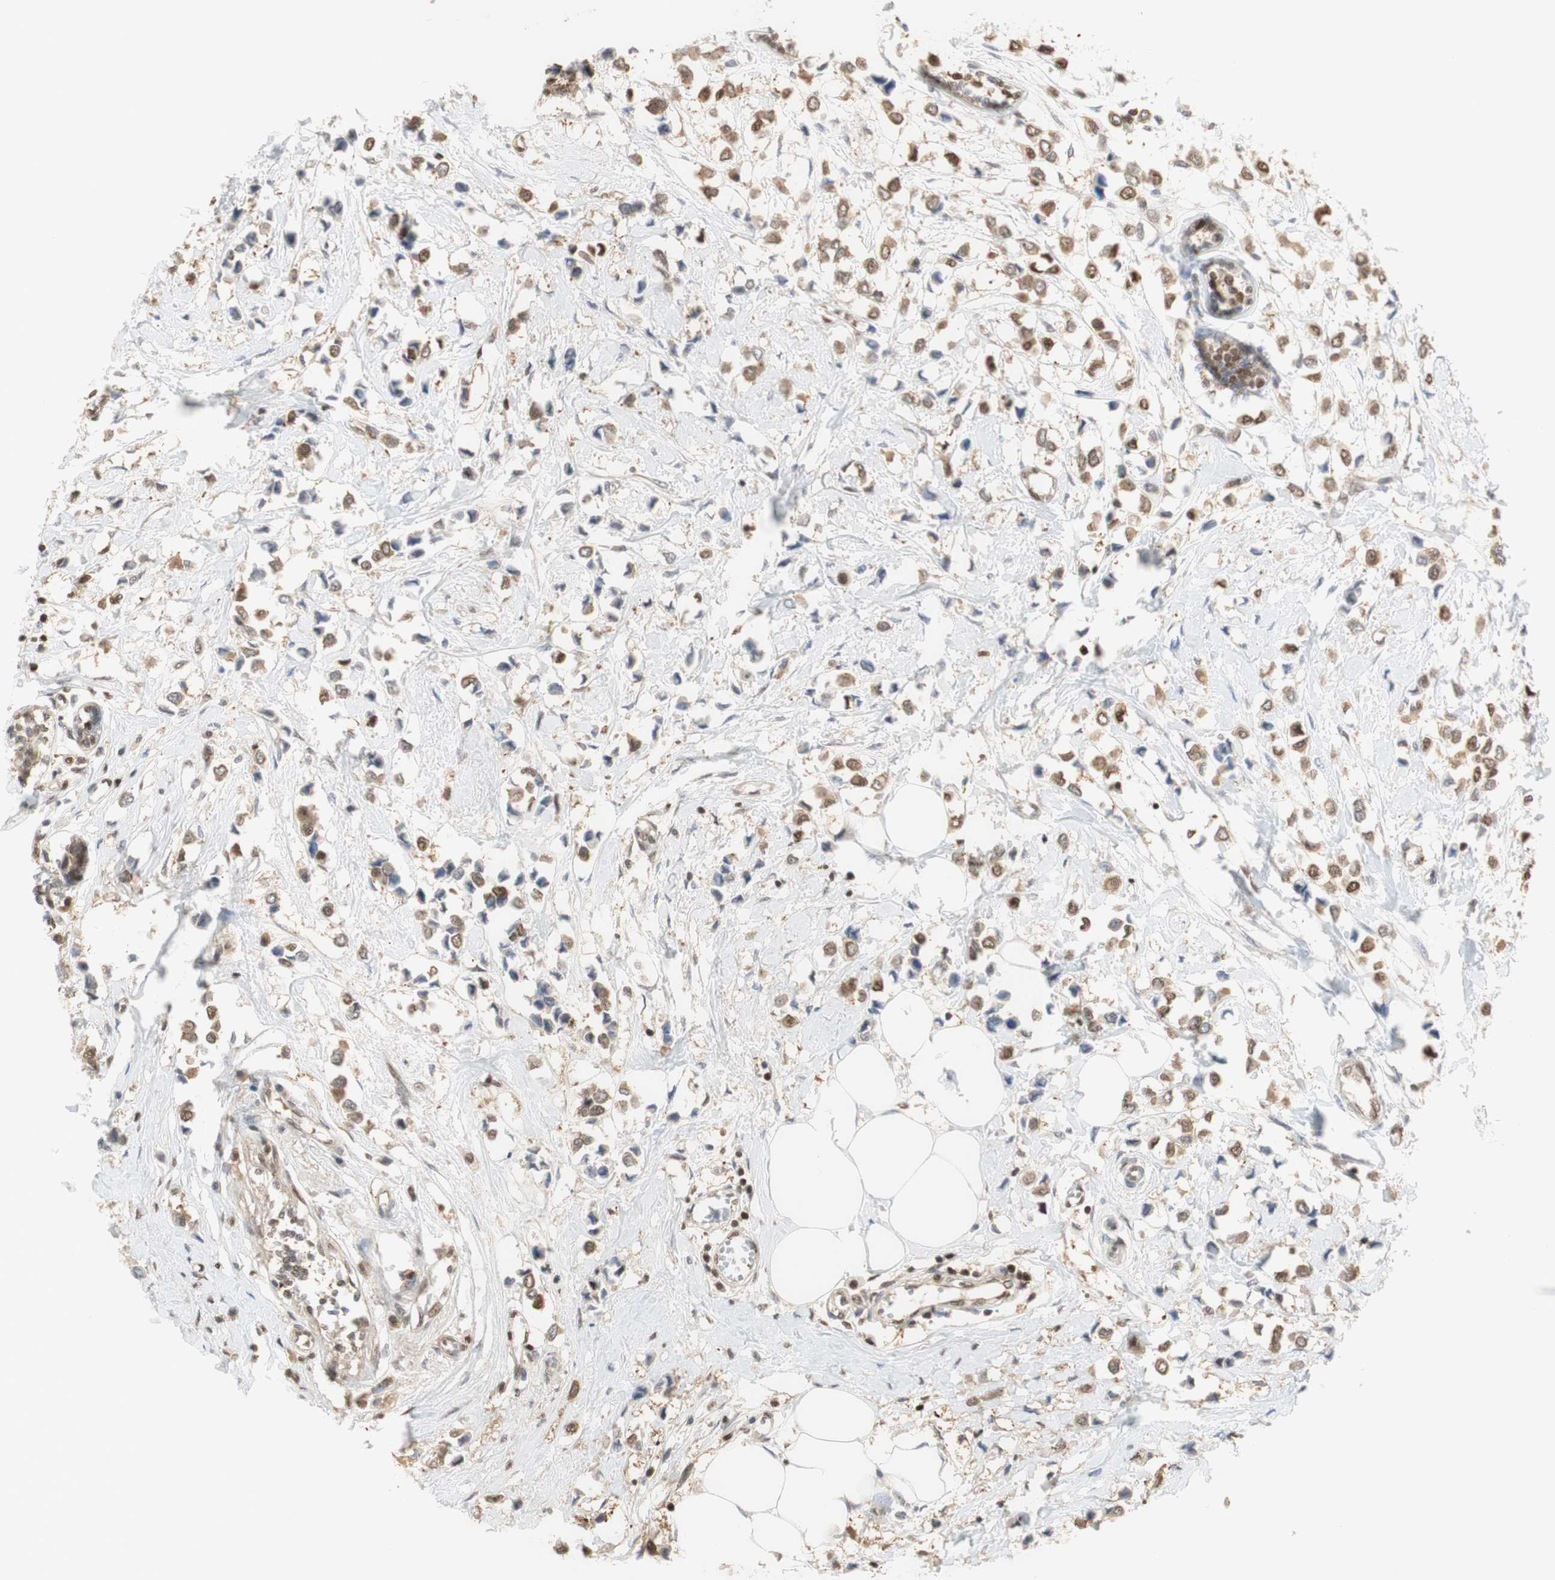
{"staining": {"intensity": "moderate", "quantity": ">75%", "location": "cytoplasmic/membranous,nuclear"}, "tissue": "breast cancer", "cell_type": "Tumor cells", "image_type": "cancer", "snomed": [{"axis": "morphology", "description": "Lobular carcinoma"}, {"axis": "topography", "description": "Breast"}], "caption": "Immunohistochemical staining of lobular carcinoma (breast) exhibits medium levels of moderate cytoplasmic/membranous and nuclear positivity in approximately >75% of tumor cells. (DAB (3,3'-diaminobenzidine) = brown stain, brightfield microscopy at high magnification).", "gene": "NAP1L4", "patient": {"sex": "female", "age": 51}}